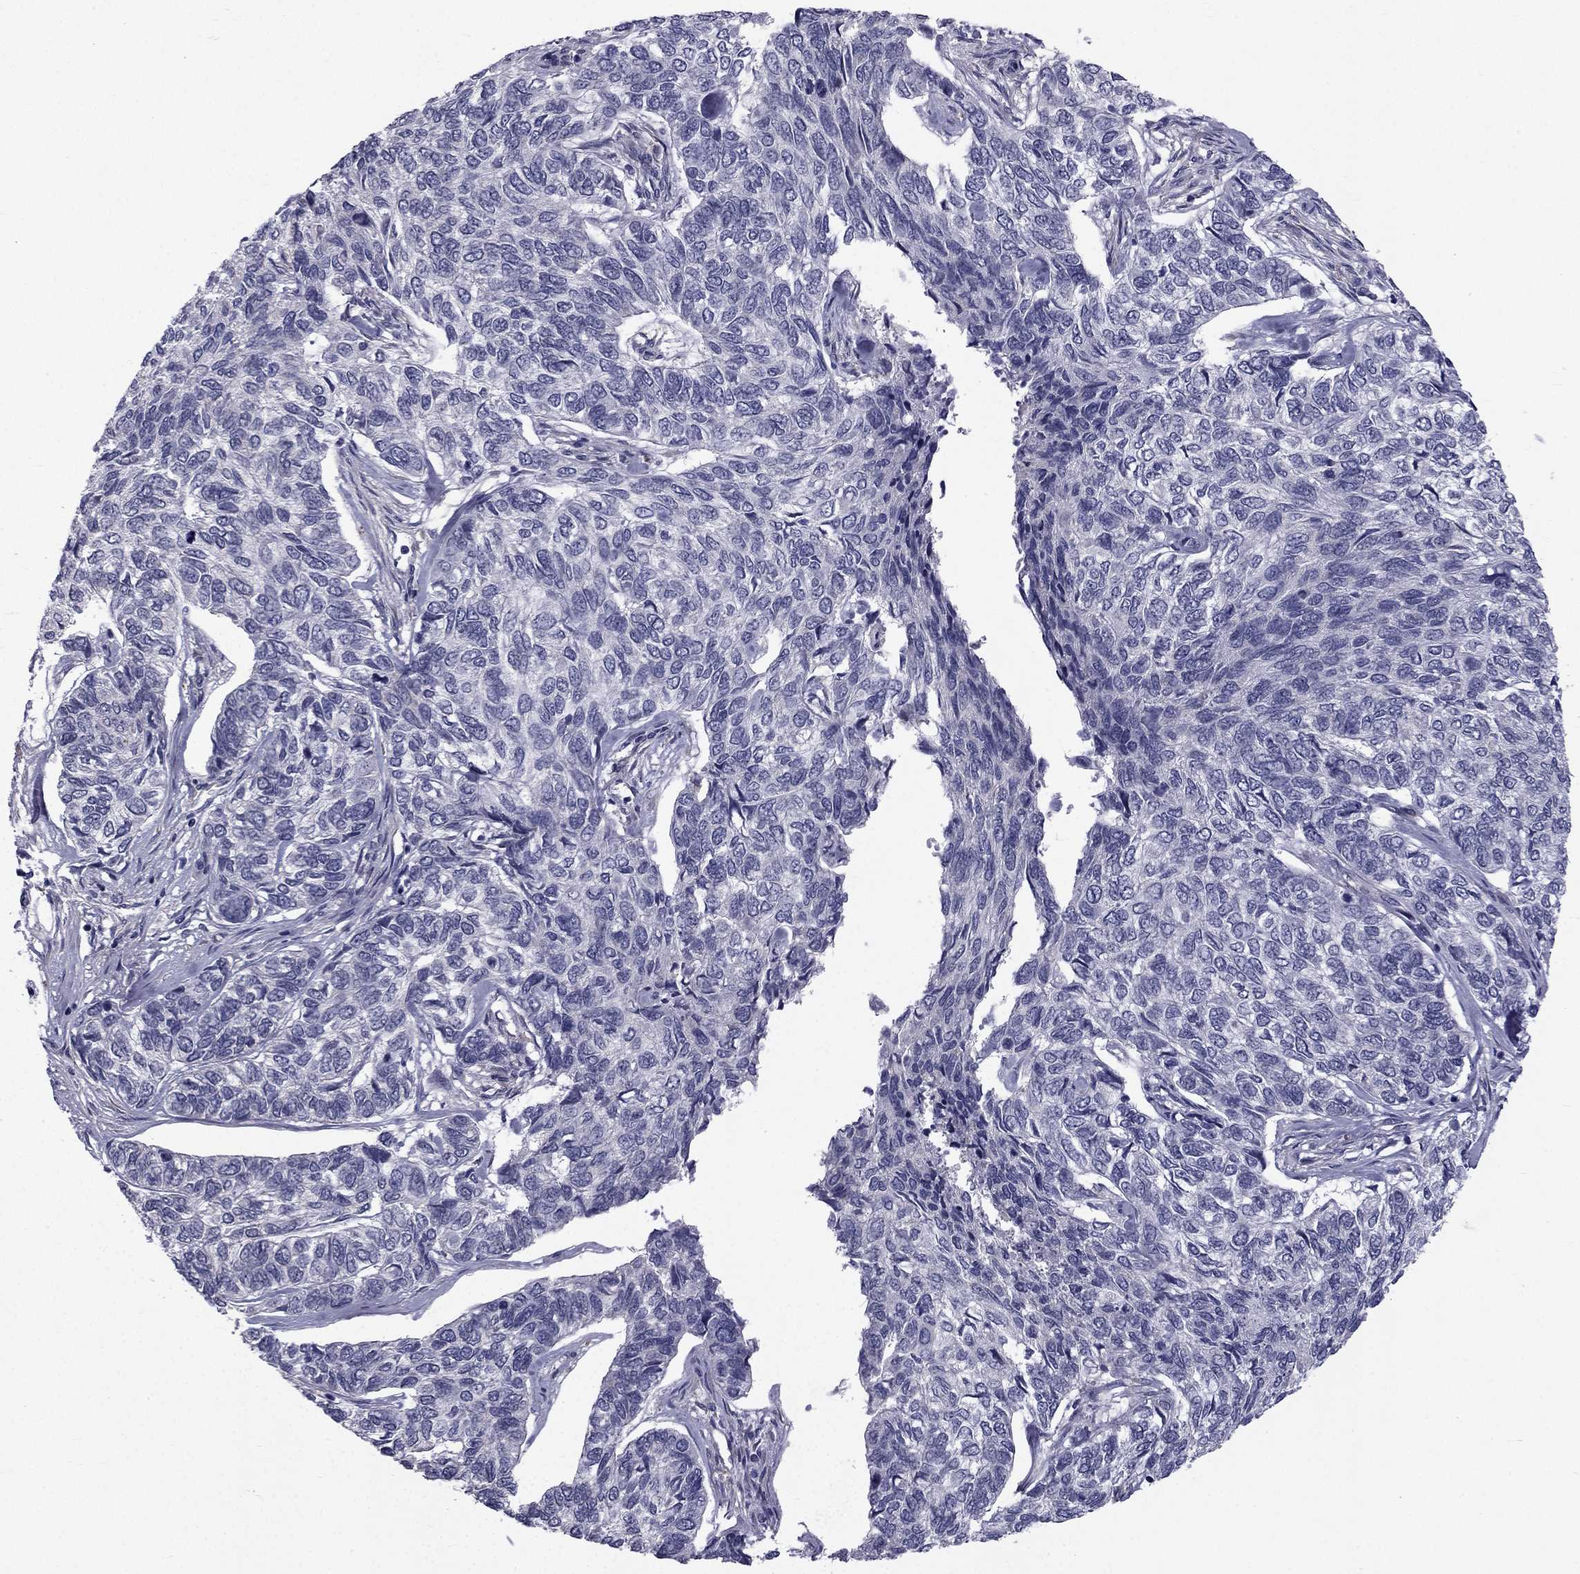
{"staining": {"intensity": "negative", "quantity": "none", "location": "none"}, "tissue": "skin cancer", "cell_type": "Tumor cells", "image_type": "cancer", "snomed": [{"axis": "morphology", "description": "Basal cell carcinoma"}, {"axis": "topography", "description": "Skin"}], "caption": "An immunohistochemistry (IHC) histopathology image of skin cancer is shown. There is no staining in tumor cells of skin cancer. The staining was performed using DAB (3,3'-diaminobenzidine) to visualize the protein expression in brown, while the nuclei were stained in blue with hematoxylin (Magnification: 20x).", "gene": "CCDC40", "patient": {"sex": "female", "age": 65}}